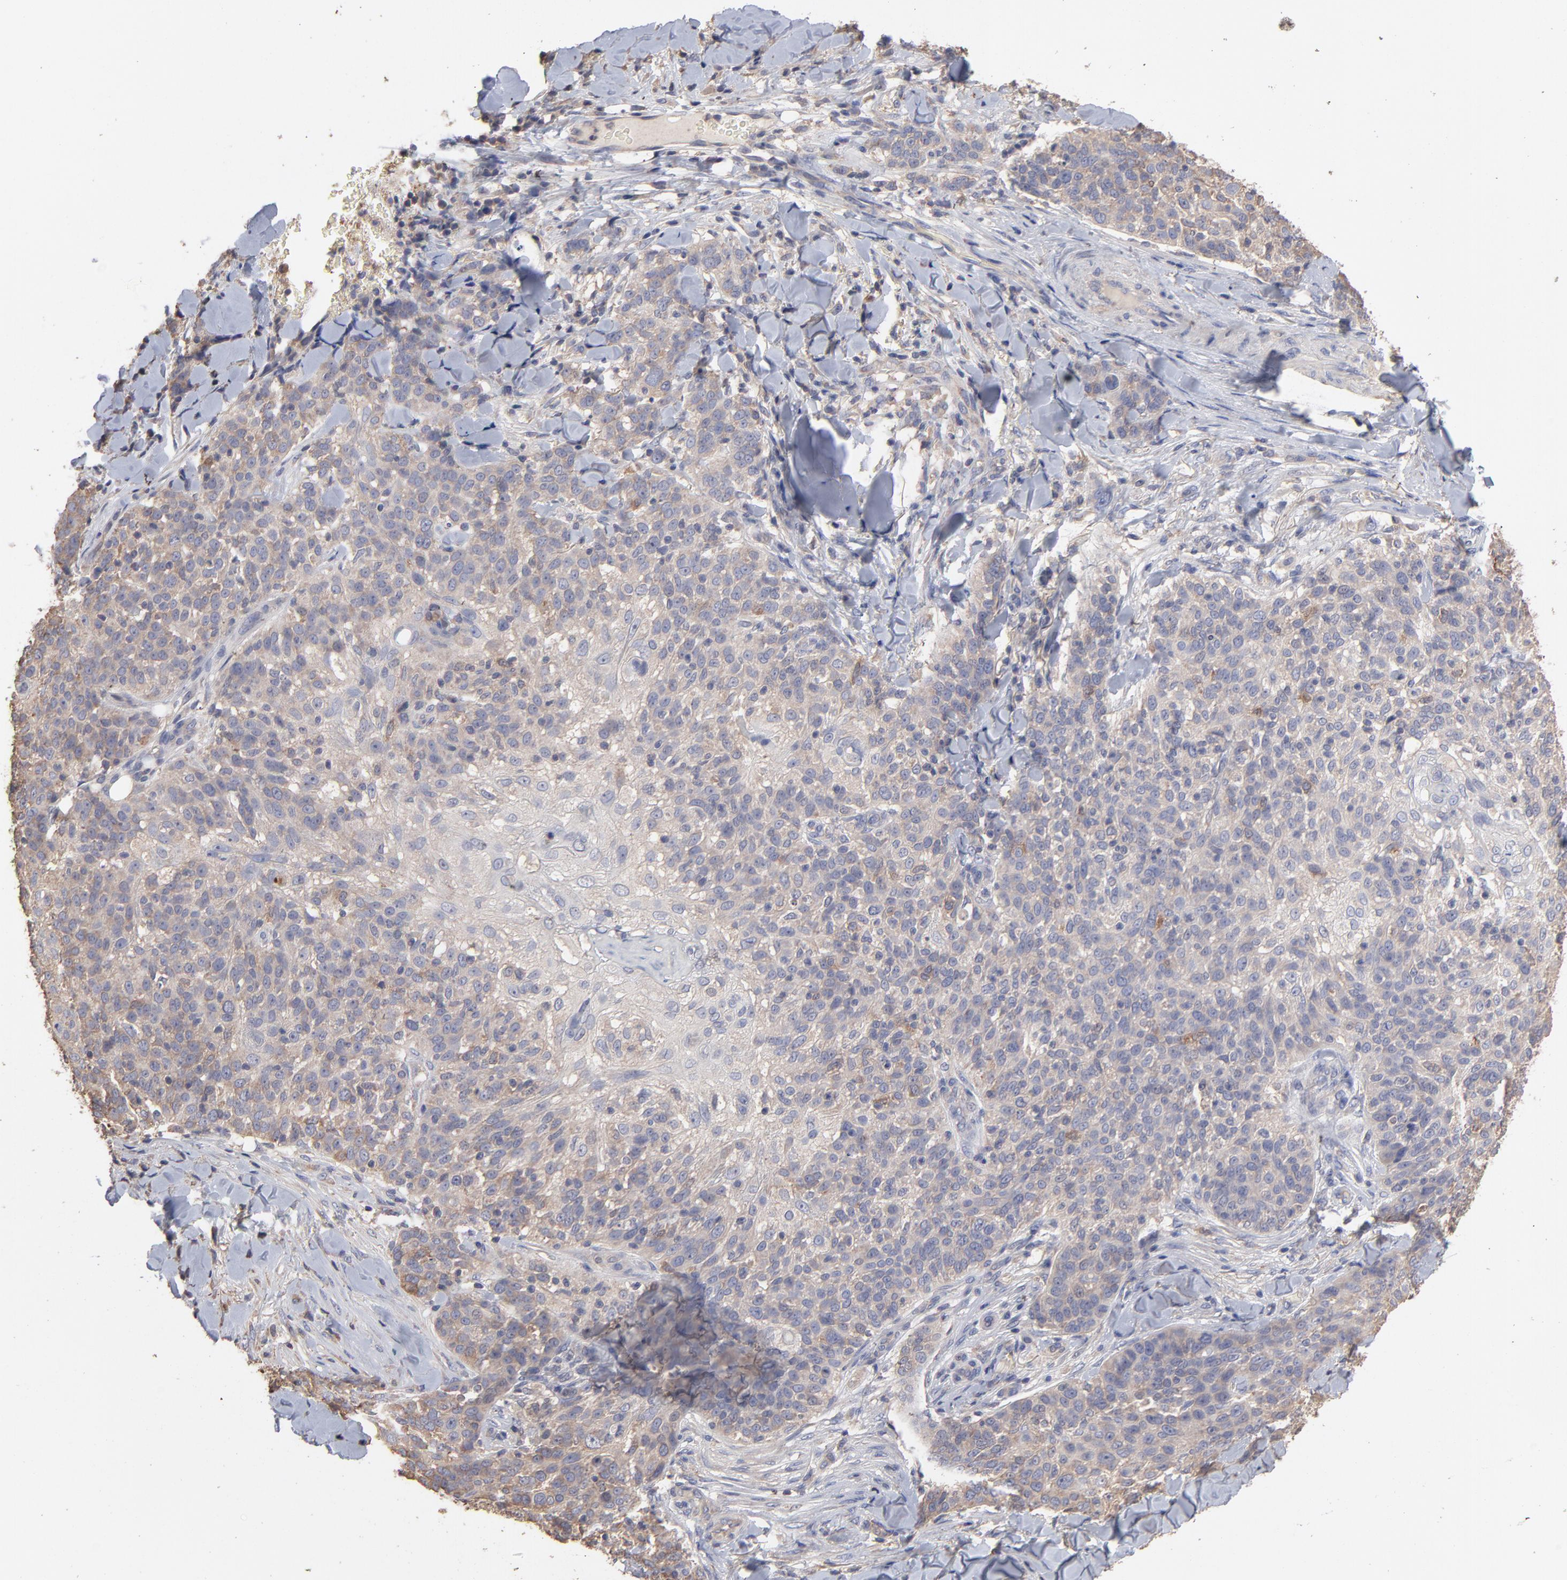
{"staining": {"intensity": "moderate", "quantity": ">75%", "location": "cytoplasmic/membranous"}, "tissue": "skin cancer", "cell_type": "Tumor cells", "image_type": "cancer", "snomed": [{"axis": "morphology", "description": "Normal tissue, NOS"}, {"axis": "morphology", "description": "Squamous cell carcinoma, NOS"}, {"axis": "topography", "description": "Skin"}], "caption": "Human skin cancer stained with a protein marker exhibits moderate staining in tumor cells.", "gene": "TANGO2", "patient": {"sex": "female", "age": 83}}